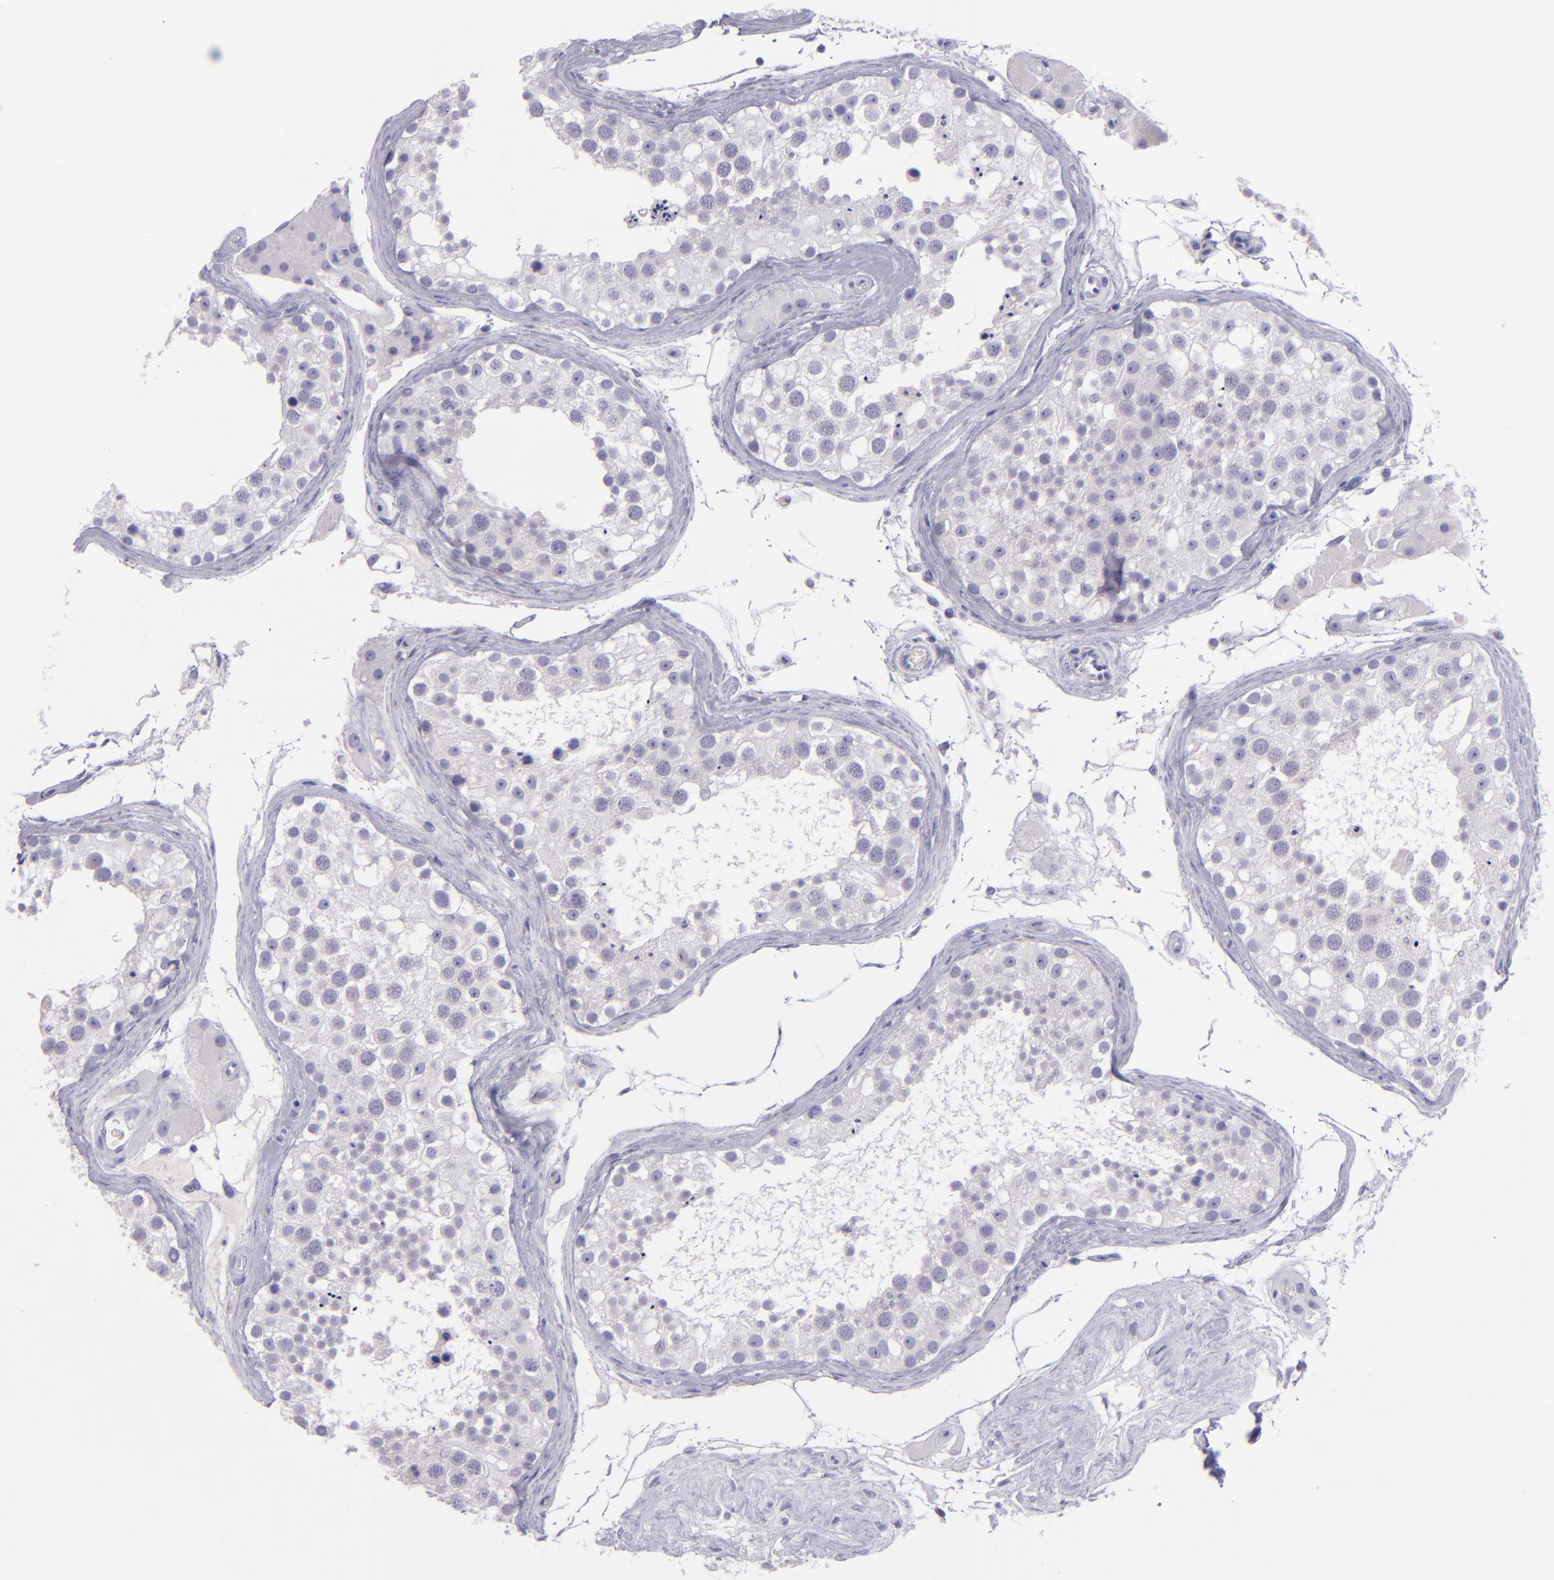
{"staining": {"intensity": "negative", "quantity": "none", "location": "none"}, "tissue": "testis", "cell_type": "Cells in seminiferous ducts", "image_type": "normal", "snomed": [{"axis": "morphology", "description": "Normal tissue, NOS"}, {"axis": "topography", "description": "Testis"}], "caption": "Cells in seminiferous ducts show no significant positivity in benign testis.", "gene": "TNNT3", "patient": {"sex": "male", "age": 68}}